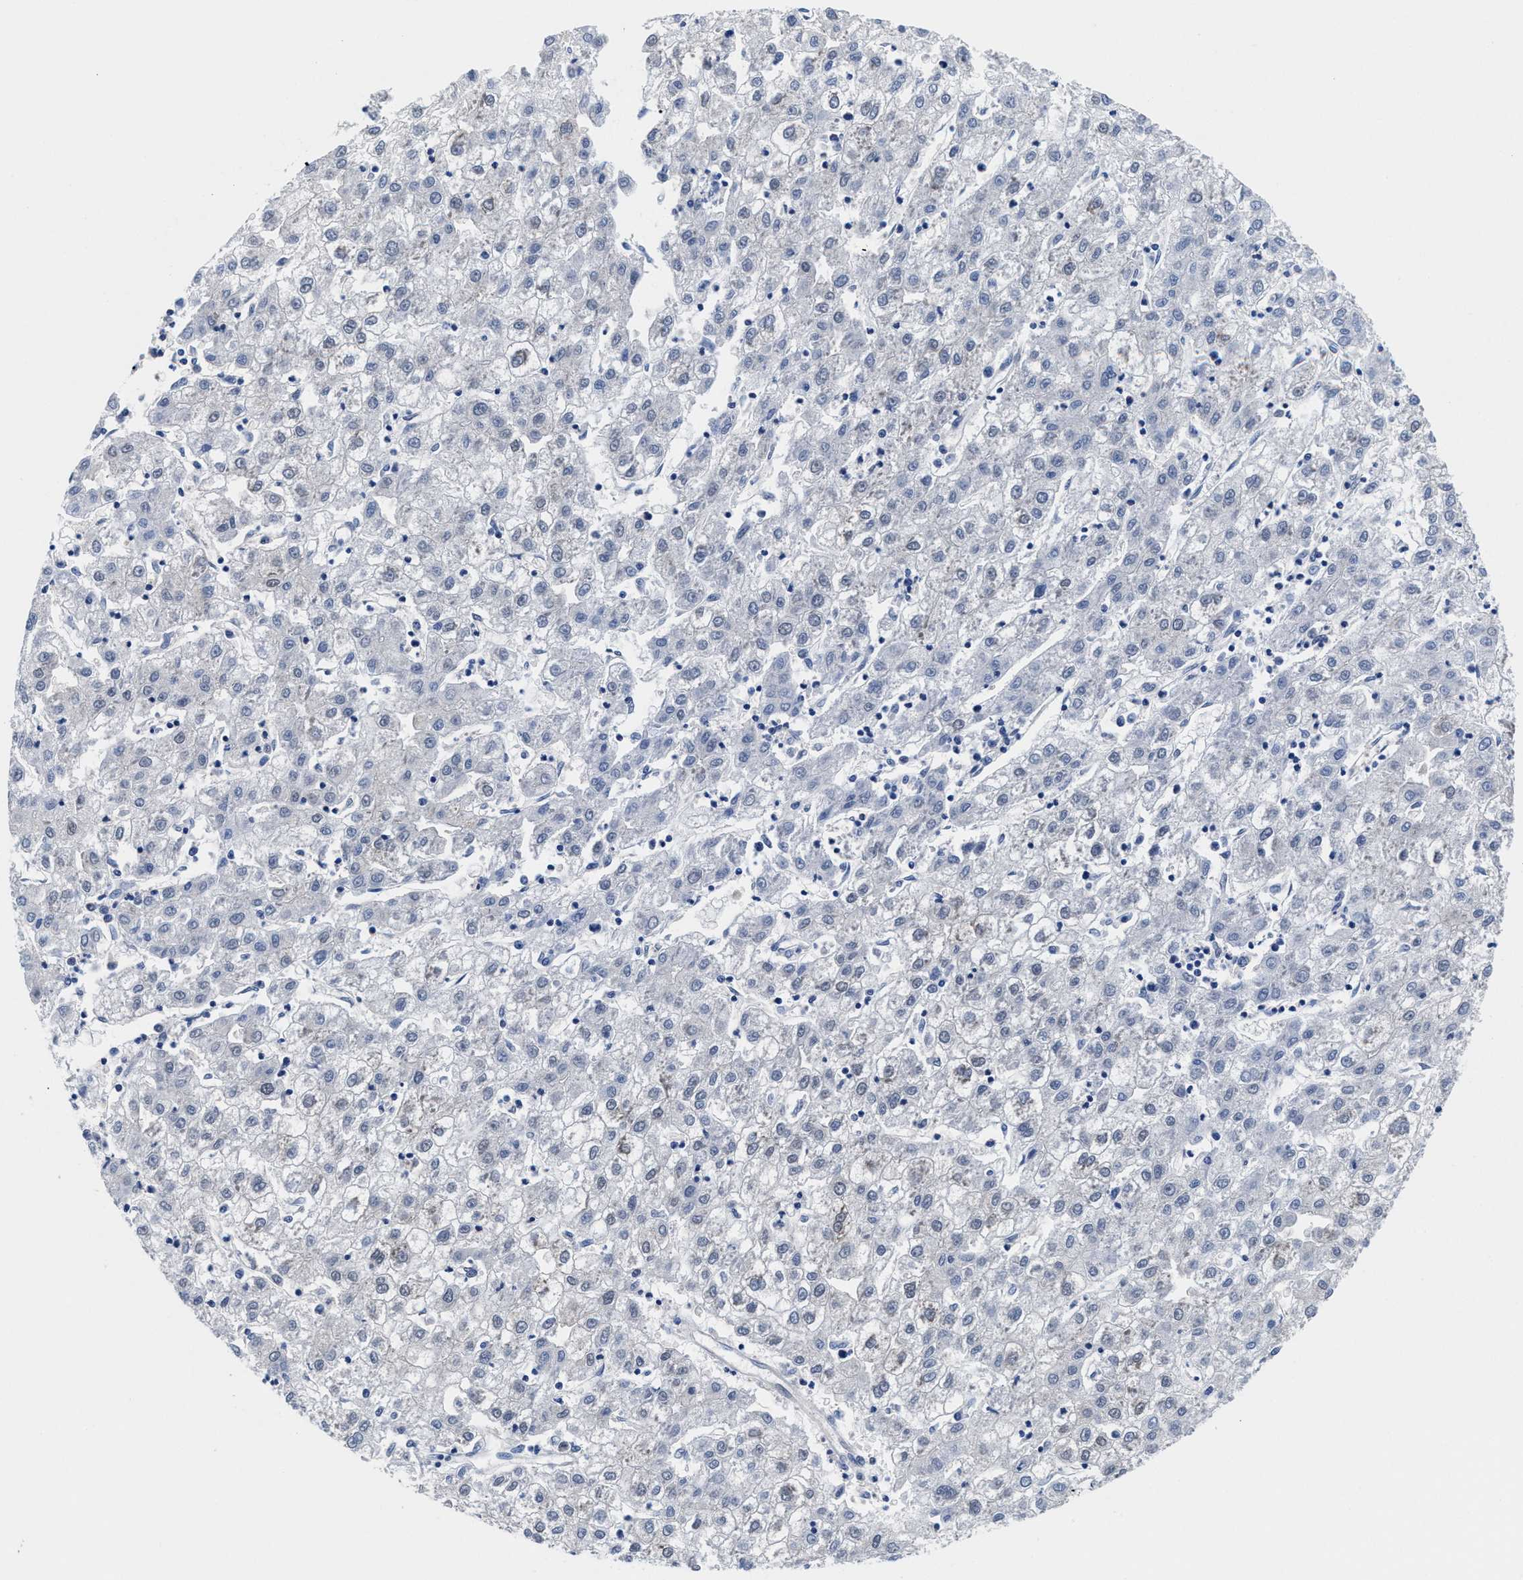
{"staining": {"intensity": "negative", "quantity": "none", "location": "none"}, "tissue": "liver cancer", "cell_type": "Tumor cells", "image_type": "cancer", "snomed": [{"axis": "morphology", "description": "Carcinoma, Hepatocellular, NOS"}, {"axis": "topography", "description": "Liver"}], "caption": "A micrograph of hepatocellular carcinoma (liver) stained for a protein demonstrates no brown staining in tumor cells.", "gene": "ACLY", "patient": {"sex": "male", "age": 72}}